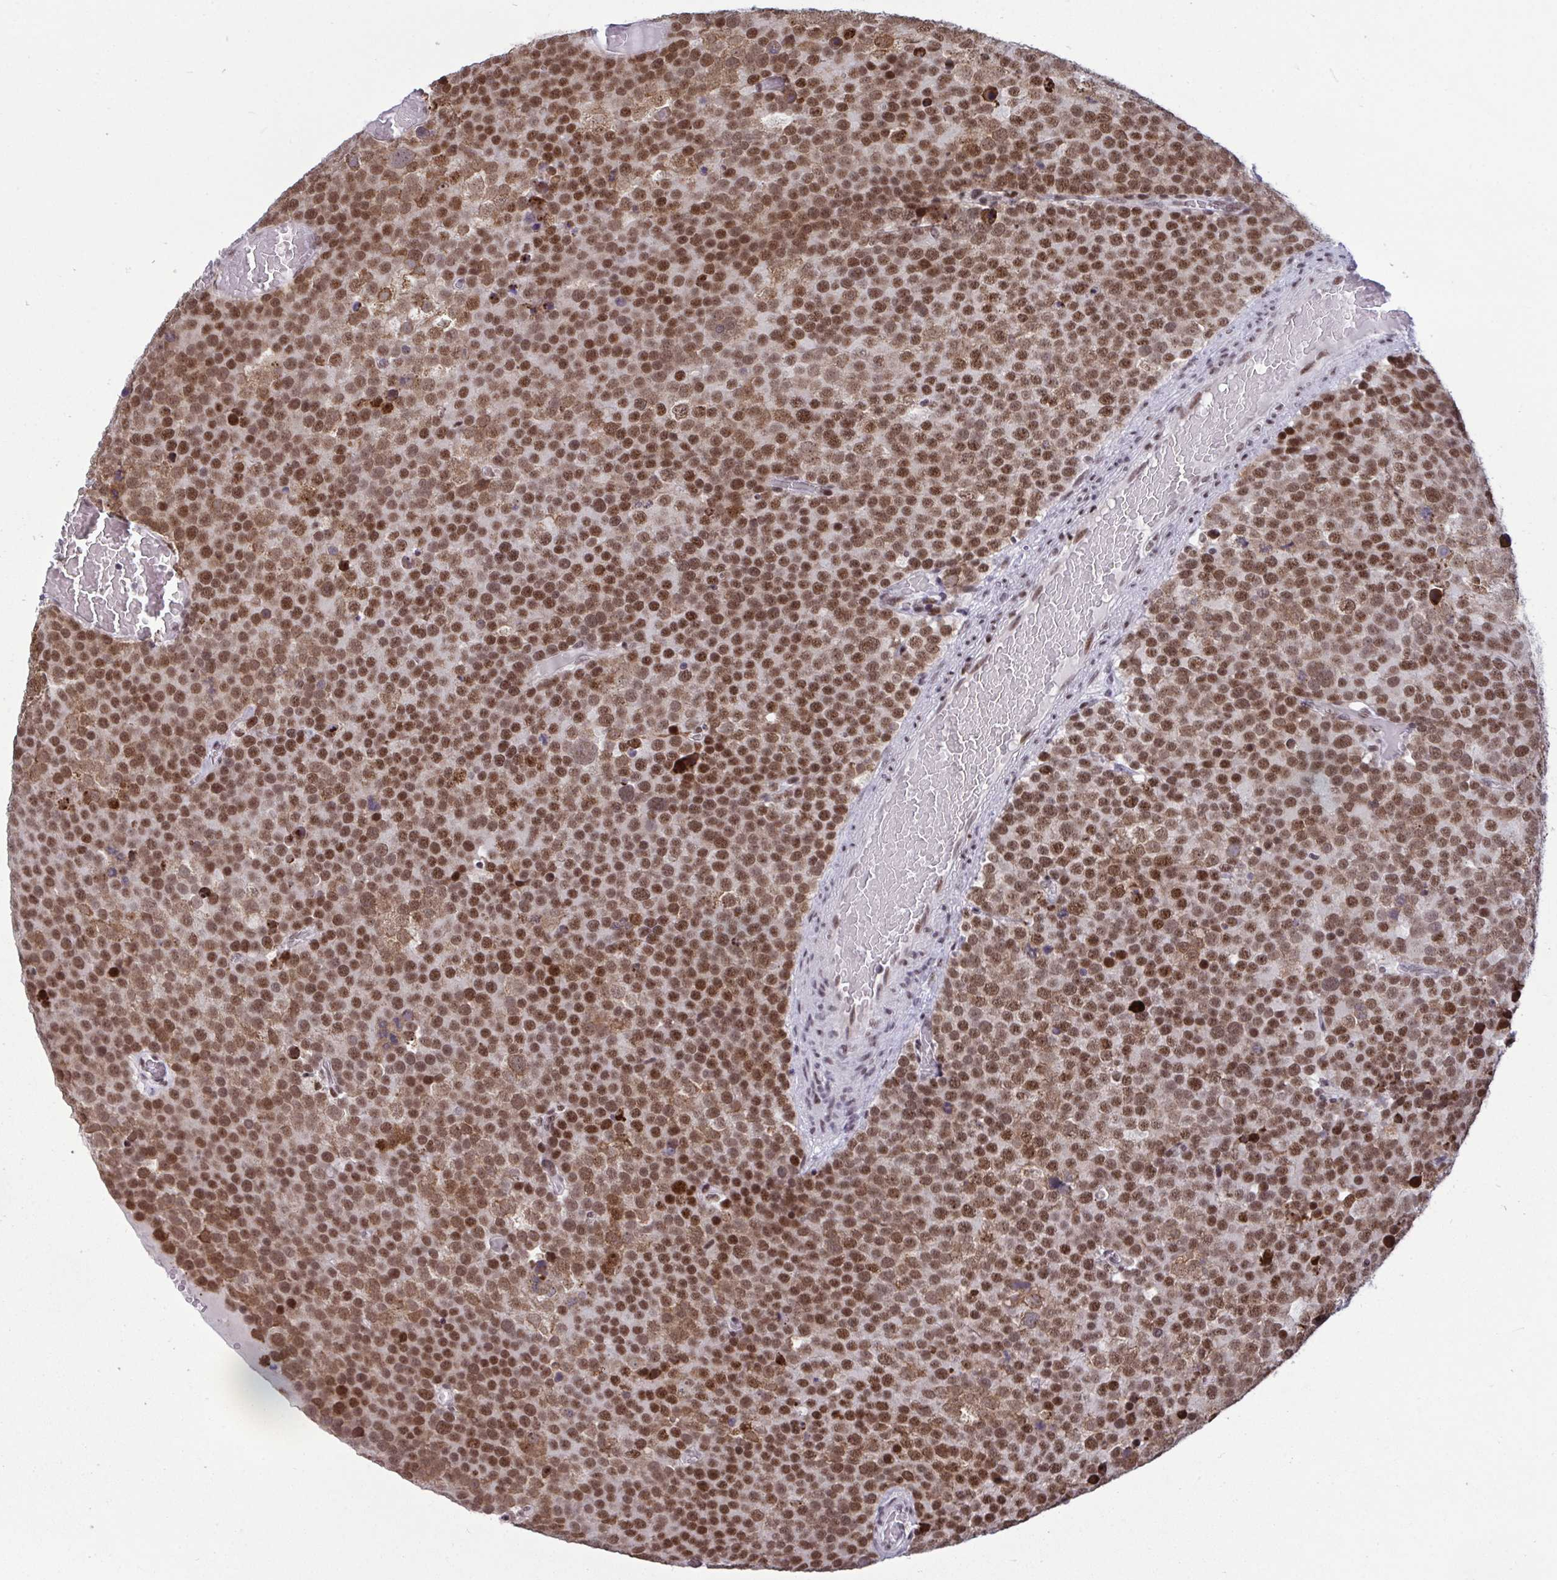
{"staining": {"intensity": "moderate", "quantity": ">75%", "location": "nuclear"}, "tissue": "testis cancer", "cell_type": "Tumor cells", "image_type": "cancer", "snomed": [{"axis": "morphology", "description": "Seminoma, NOS"}, {"axis": "topography", "description": "Testis"}], "caption": "Human testis cancer stained with a protein marker exhibits moderate staining in tumor cells.", "gene": "WBP11", "patient": {"sex": "male", "age": 71}}